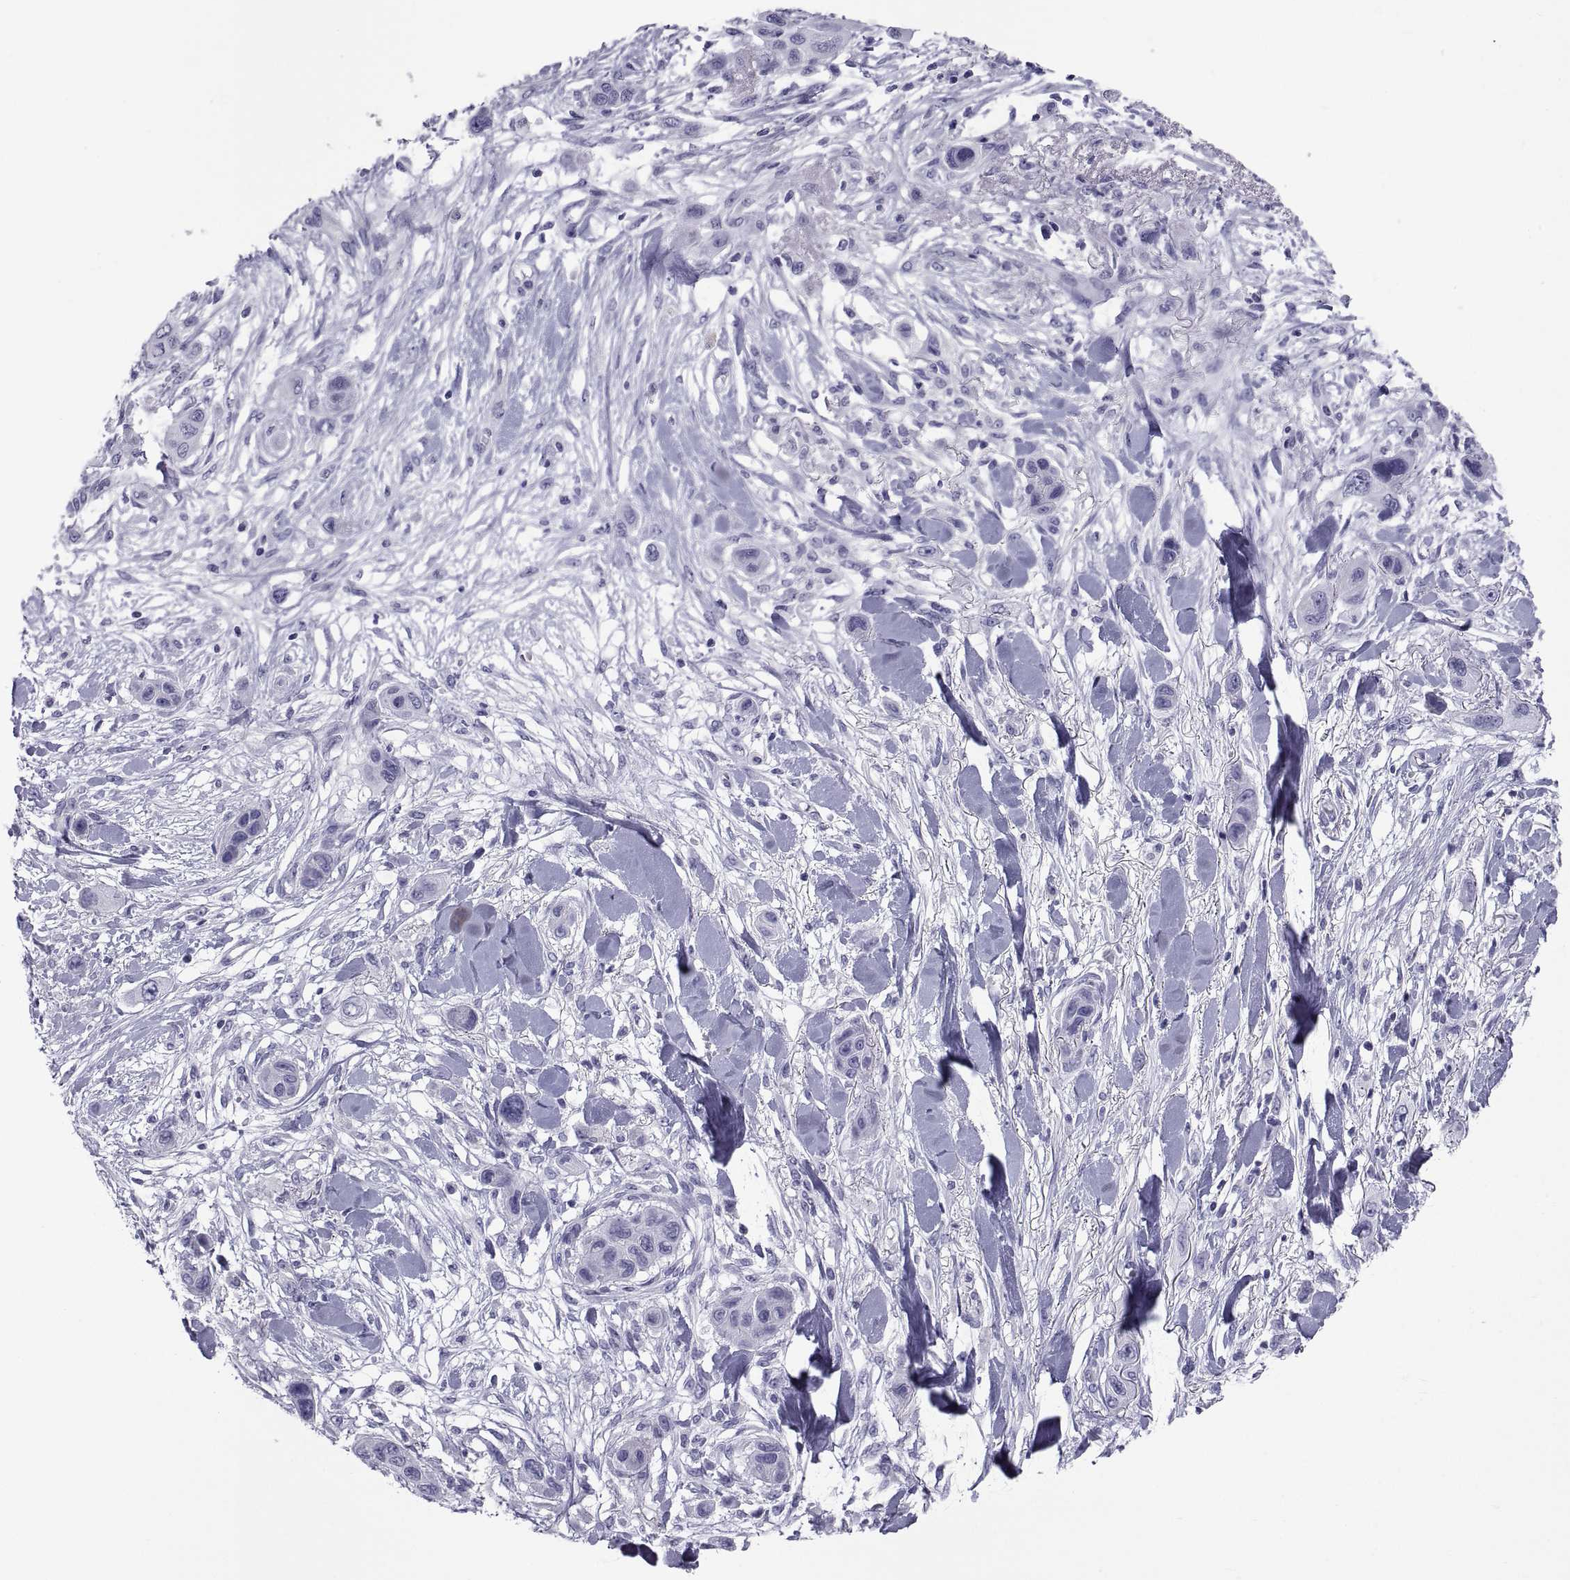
{"staining": {"intensity": "negative", "quantity": "none", "location": "none"}, "tissue": "skin cancer", "cell_type": "Tumor cells", "image_type": "cancer", "snomed": [{"axis": "morphology", "description": "Squamous cell carcinoma, NOS"}, {"axis": "topography", "description": "Skin"}], "caption": "Skin cancer (squamous cell carcinoma) stained for a protein using immunohistochemistry reveals no positivity tumor cells.", "gene": "NPTX2", "patient": {"sex": "male", "age": 79}}